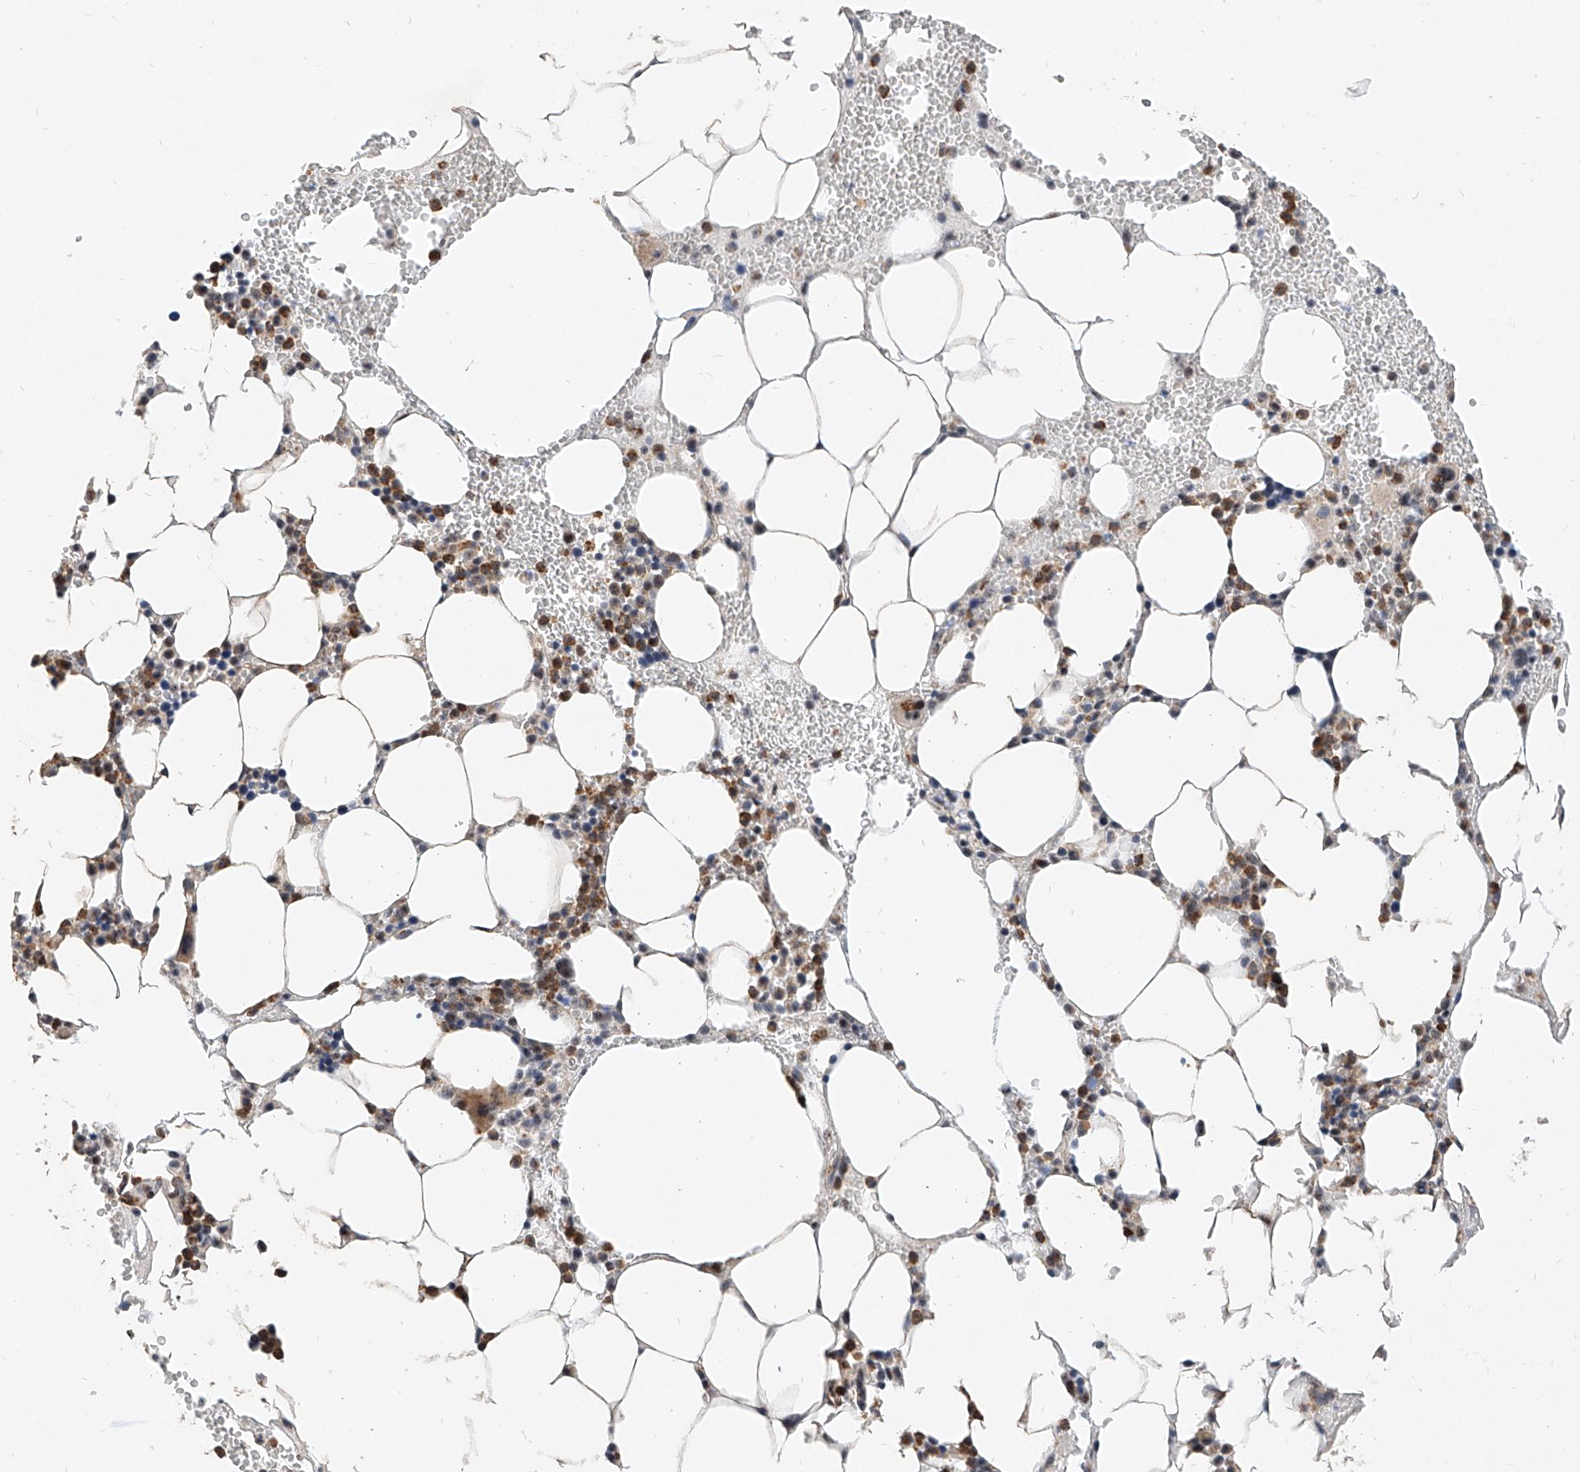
{"staining": {"intensity": "strong", "quantity": "25%-75%", "location": "cytoplasmic/membranous"}, "tissue": "bone marrow", "cell_type": "Hematopoietic cells", "image_type": "normal", "snomed": [{"axis": "morphology", "description": "Normal tissue, NOS"}, {"axis": "morphology", "description": "Inflammation, NOS"}, {"axis": "topography", "description": "Bone marrow"}], "caption": "Brown immunohistochemical staining in unremarkable human bone marrow exhibits strong cytoplasmic/membranous staining in about 25%-75% of hematopoietic cells.", "gene": "MFSD4B", "patient": {"sex": "female", "age": 78}}